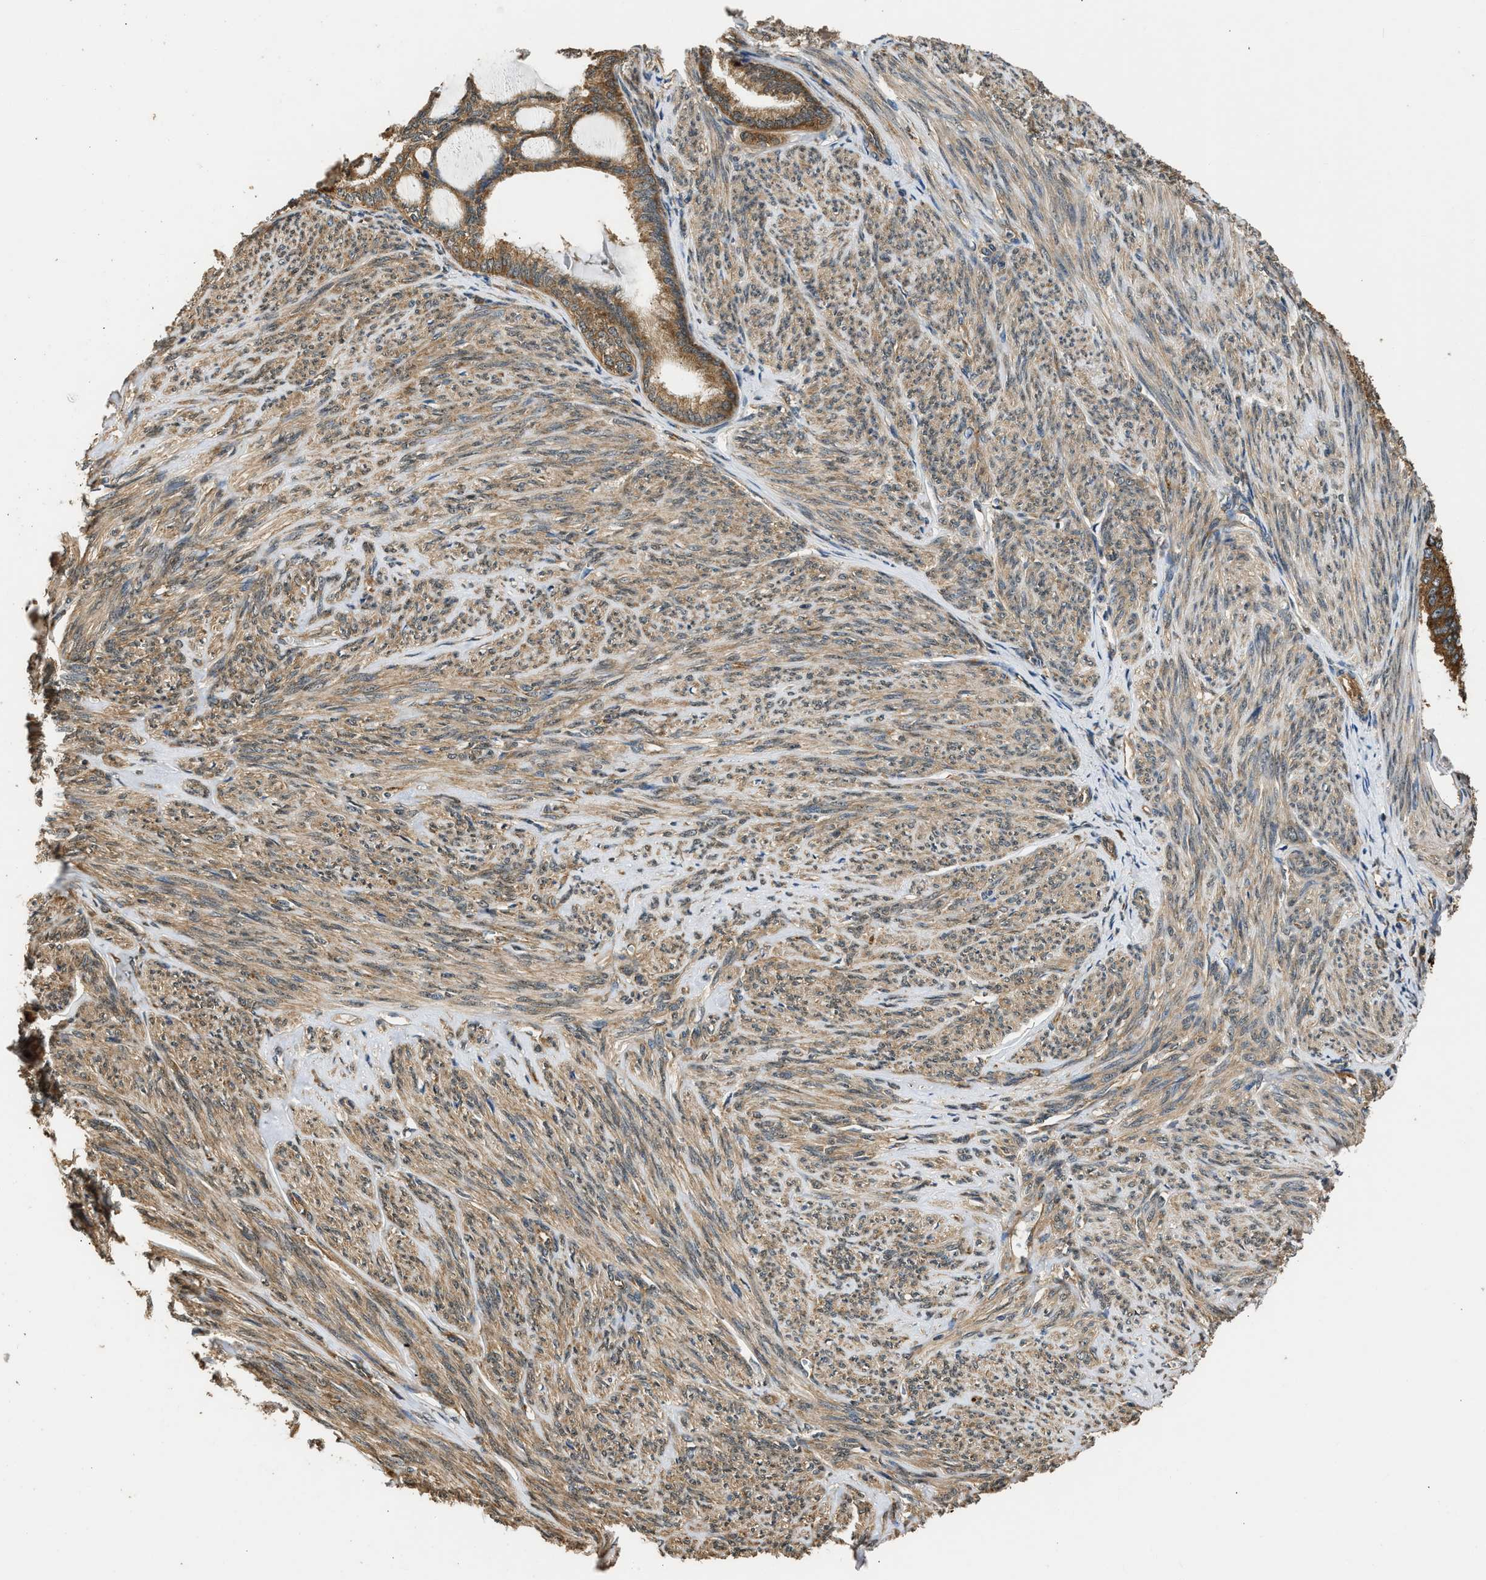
{"staining": {"intensity": "moderate", "quantity": ">75%", "location": "cytoplasmic/membranous"}, "tissue": "endometrial cancer", "cell_type": "Tumor cells", "image_type": "cancer", "snomed": [{"axis": "morphology", "description": "Adenocarcinoma, NOS"}, {"axis": "topography", "description": "Endometrium"}], "caption": "Tumor cells show medium levels of moderate cytoplasmic/membranous expression in approximately >75% of cells in adenocarcinoma (endometrial). Using DAB (3,3'-diaminobenzidine) (brown) and hematoxylin (blue) stains, captured at high magnification using brightfield microscopy.", "gene": "SLC36A4", "patient": {"sex": "female", "age": 86}}